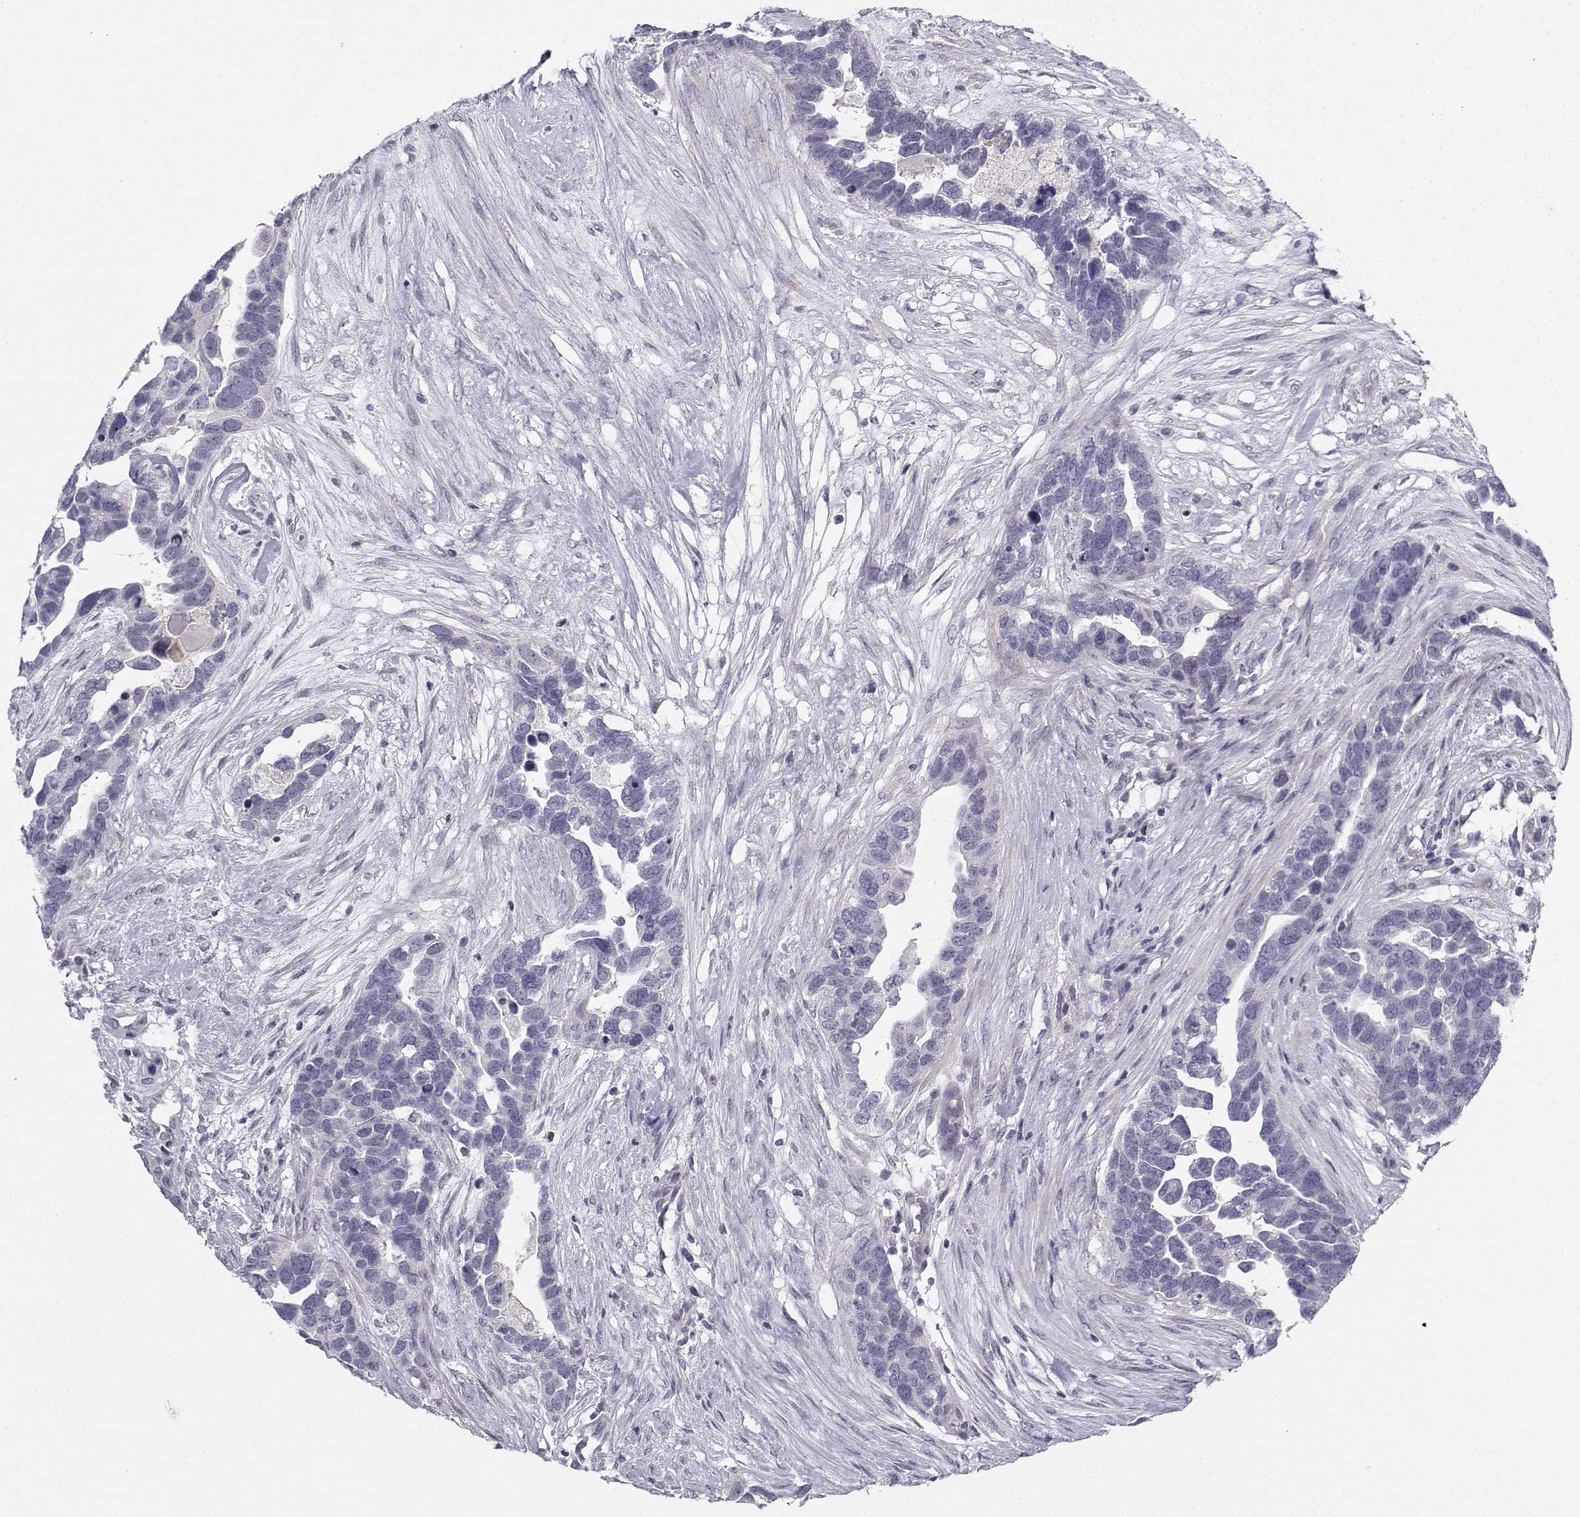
{"staining": {"intensity": "negative", "quantity": "none", "location": "none"}, "tissue": "ovarian cancer", "cell_type": "Tumor cells", "image_type": "cancer", "snomed": [{"axis": "morphology", "description": "Cystadenocarcinoma, serous, NOS"}, {"axis": "topography", "description": "Ovary"}], "caption": "Immunohistochemistry photomicrograph of neoplastic tissue: human ovarian cancer stained with DAB displays no significant protein positivity in tumor cells. (Brightfield microscopy of DAB (3,3'-diaminobenzidine) immunohistochemistry at high magnification).", "gene": "CALY", "patient": {"sex": "female", "age": 54}}